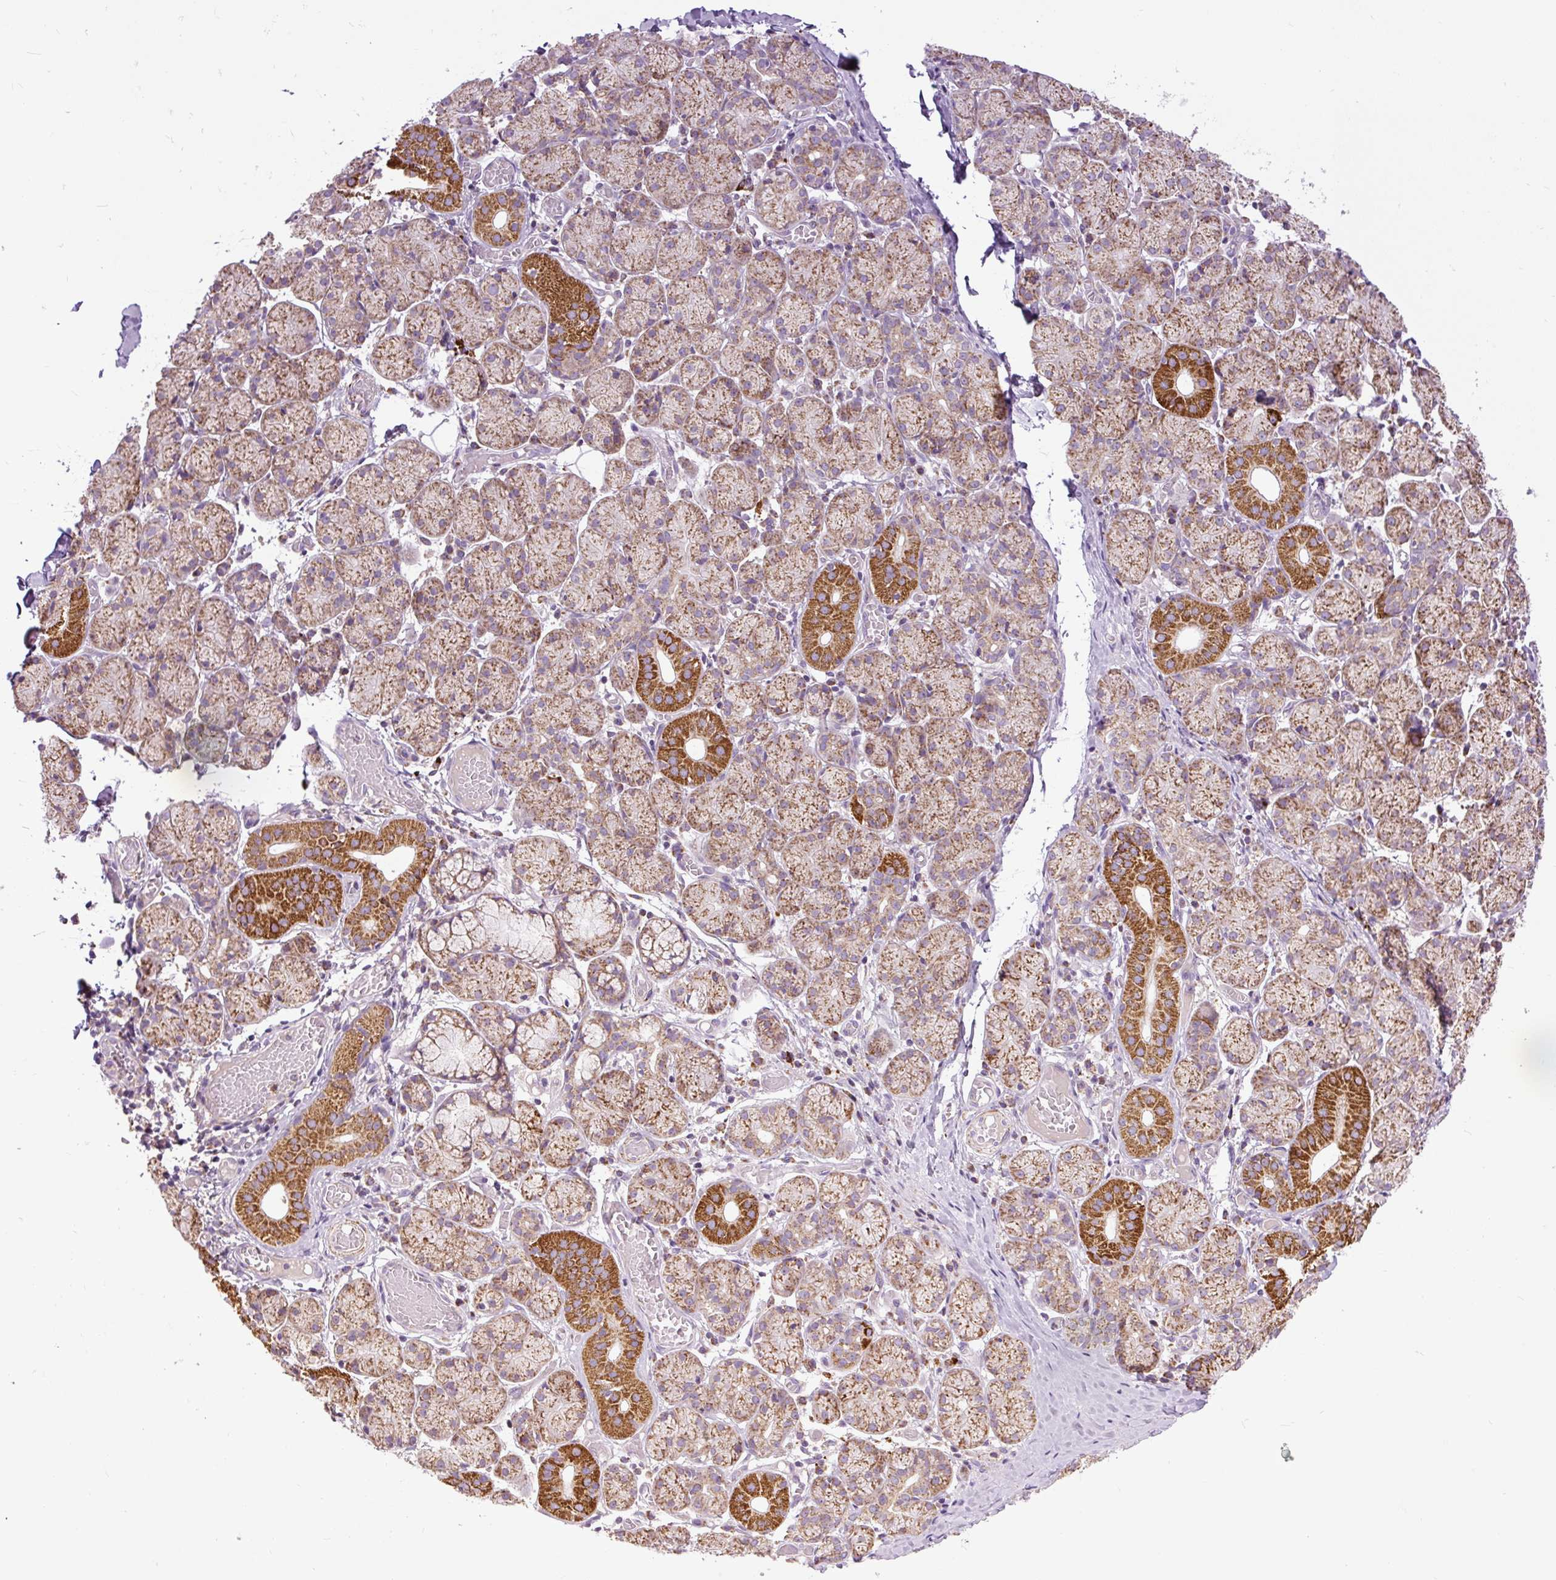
{"staining": {"intensity": "strong", "quantity": "25%-75%", "location": "cytoplasmic/membranous"}, "tissue": "salivary gland", "cell_type": "Glandular cells", "image_type": "normal", "snomed": [{"axis": "morphology", "description": "Normal tissue, NOS"}, {"axis": "topography", "description": "Salivary gland"}], "caption": "Protein analysis of unremarkable salivary gland shows strong cytoplasmic/membranous staining in about 25%-75% of glandular cells. Using DAB (brown) and hematoxylin (blue) stains, captured at high magnification using brightfield microscopy.", "gene": "TM2D3", "patient": {"sex": "female", "age": 24}}